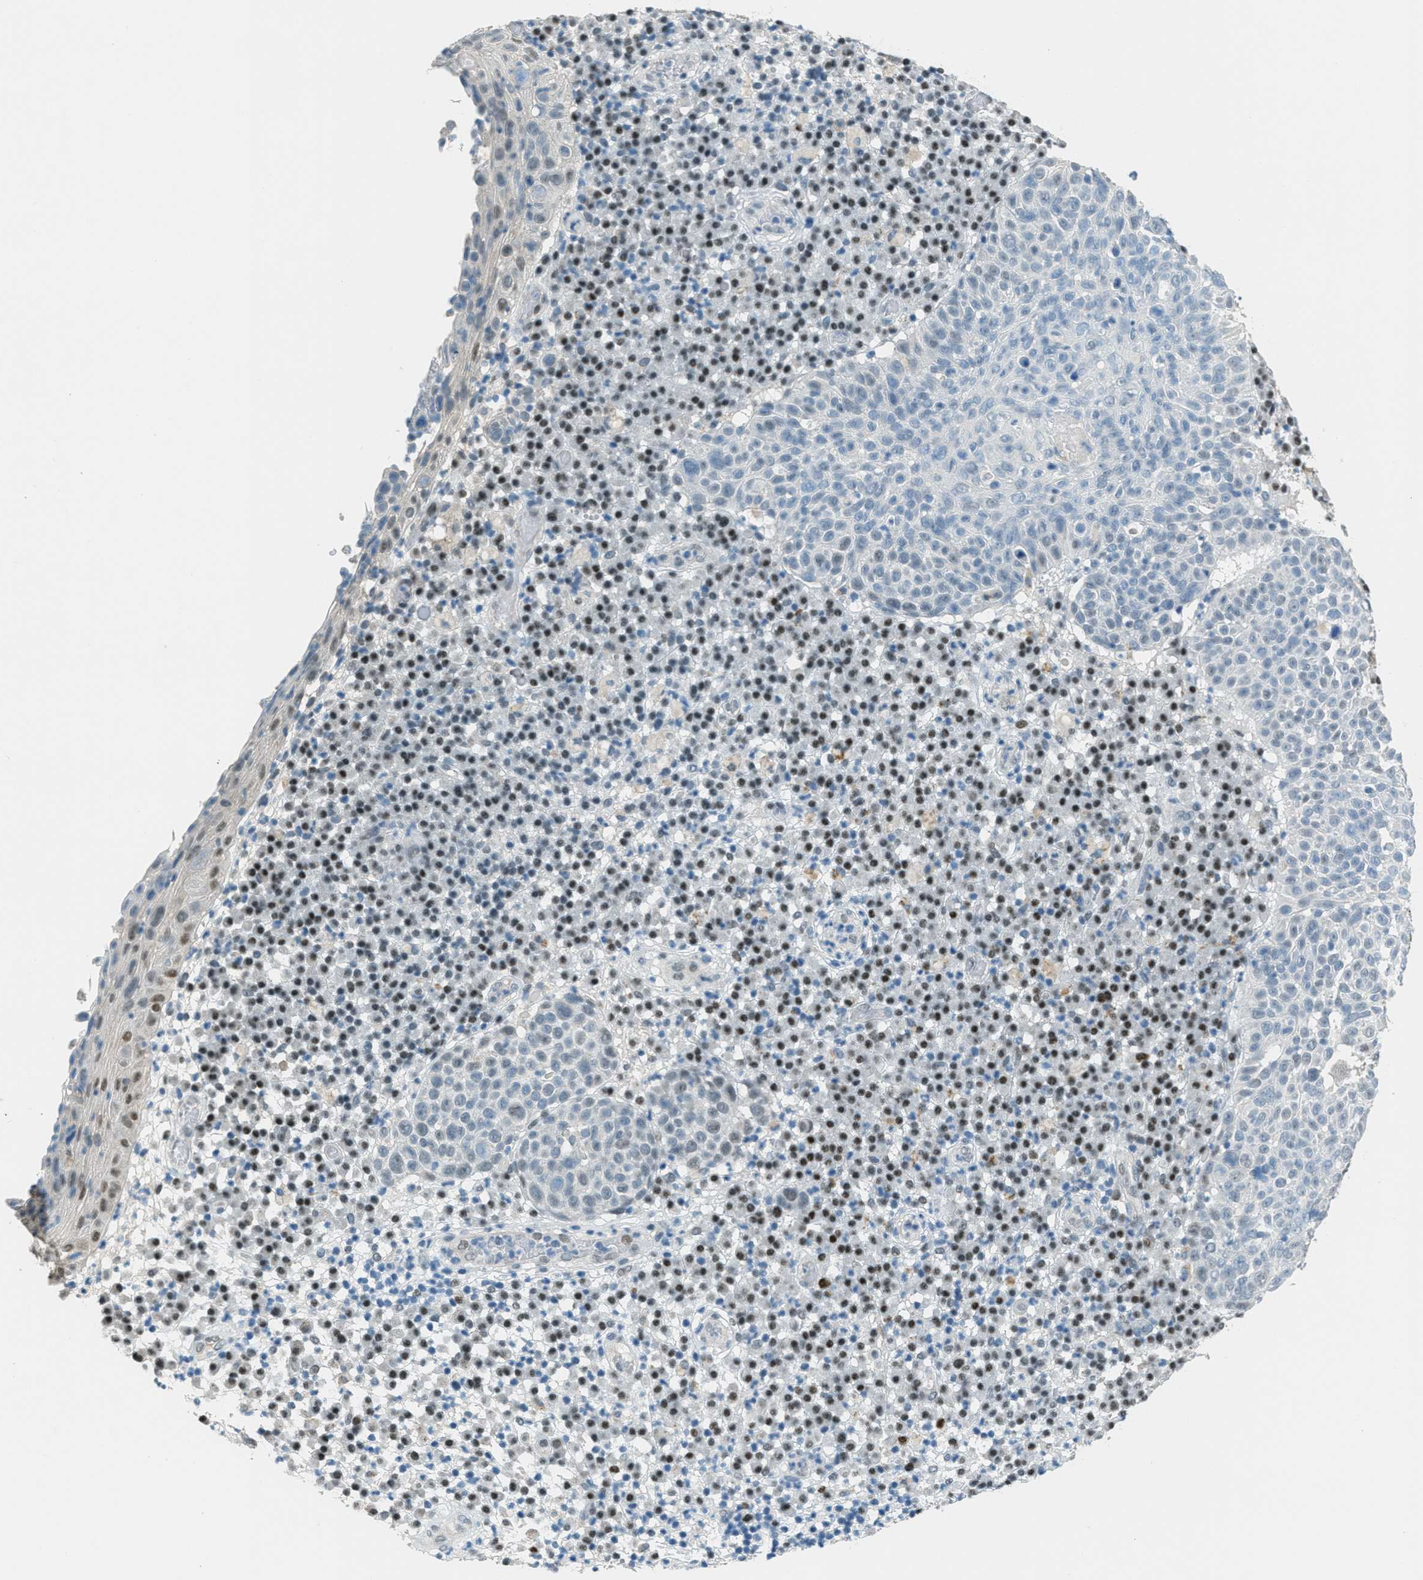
{"staining": {"intensity": "negative", "quantity": "none", "location": "none"}, "tissue": "skin cancer", "cell_type": "Tumor cells", "image_type": "cancer", "snomed": [{"axis": "morphology", "description": "Squamous cell carcinoma in situ, NOS"}, {"axis": "morphology", "description": "Squamous cell carcinoma, NOS"}, {"axis": "topography", "description": "Skin"}], "caption": "This is an IHC micrograph of skin squamous cell carcinoma. There is no expression in tumor cells.", "gene": "TCF3", "patient": {"sex": "male", "age": 93}}